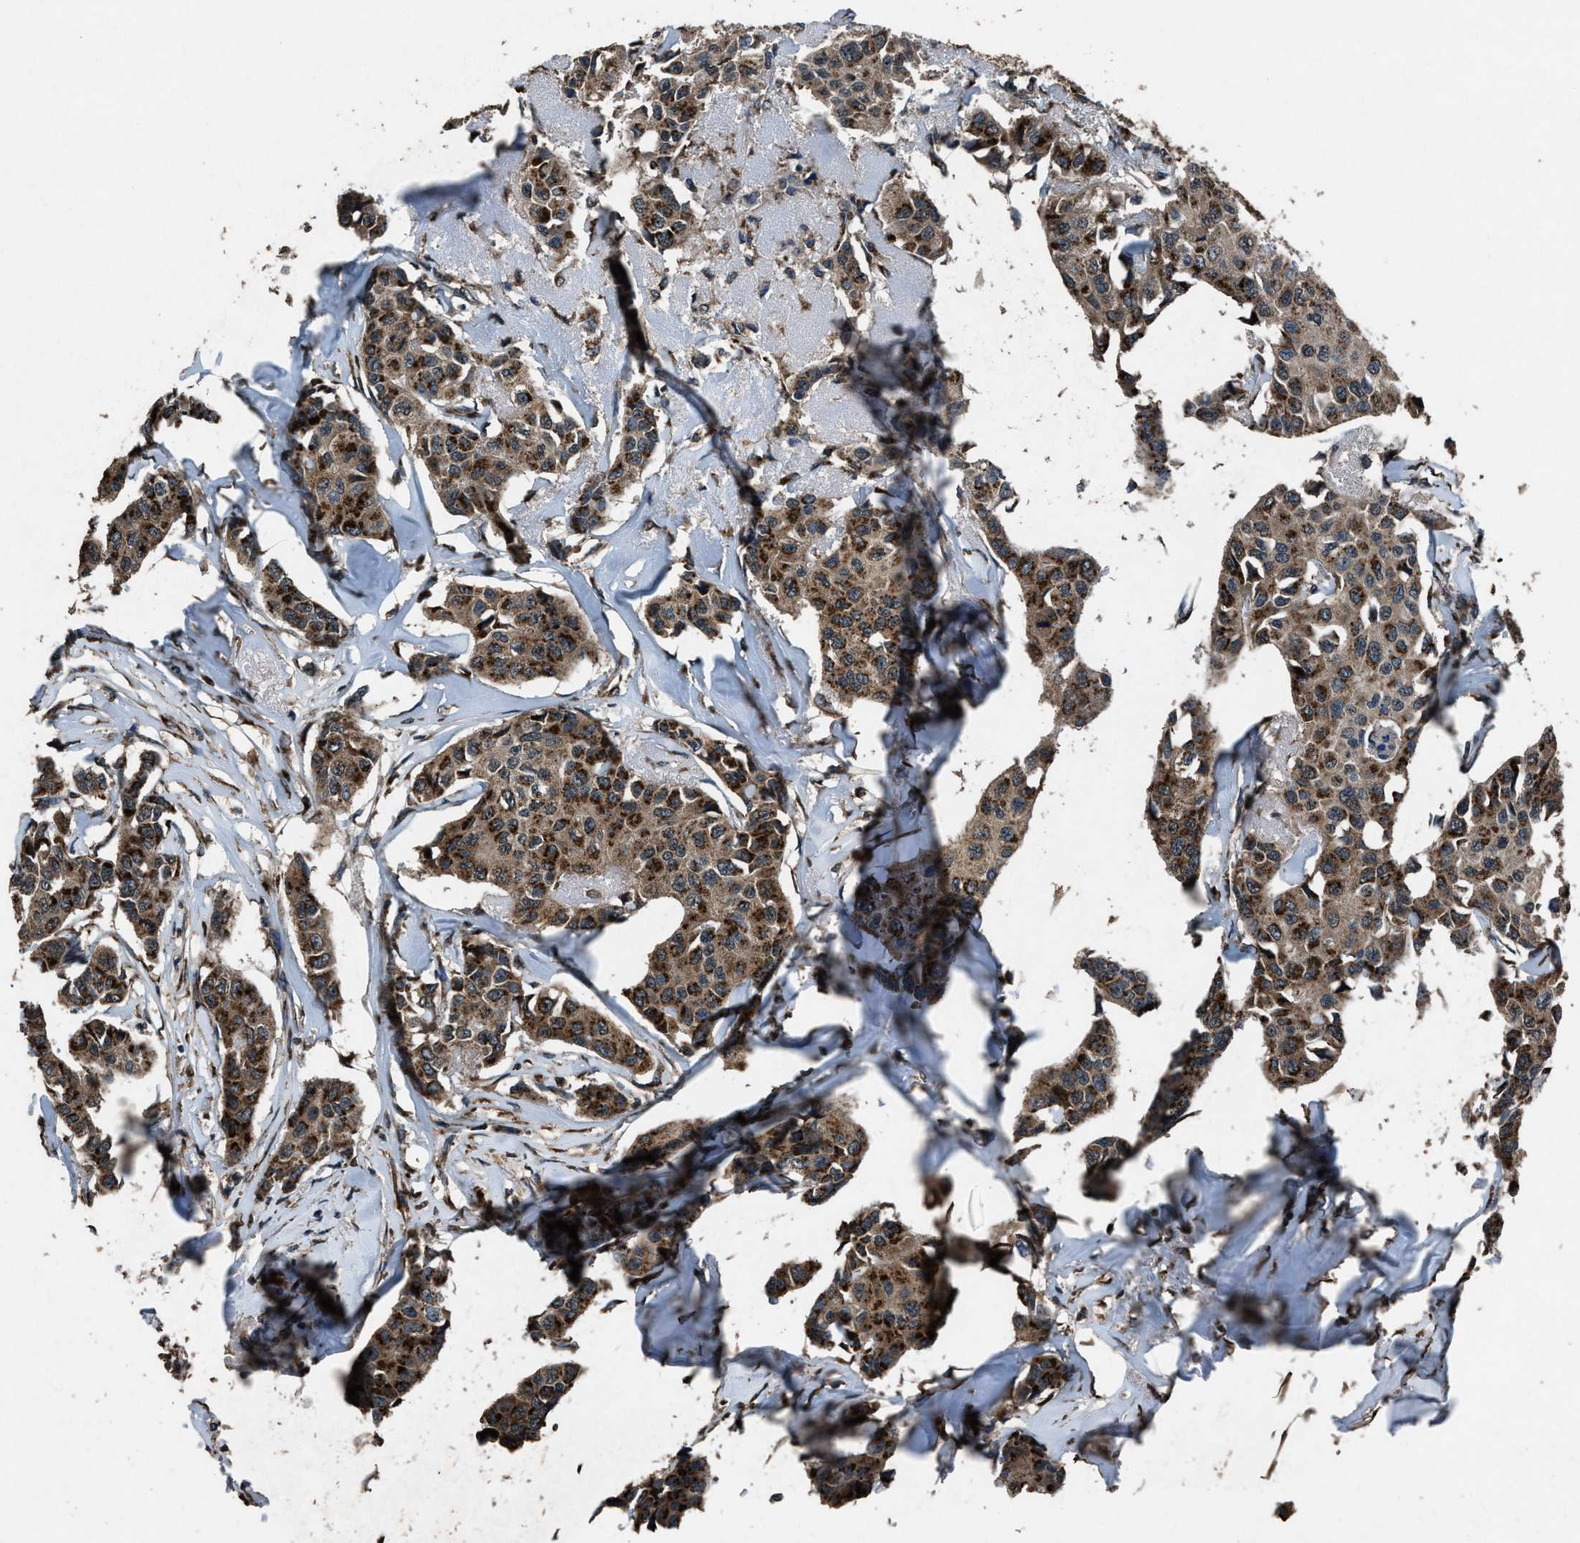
{"staining": {"intensity": "strong", "quantity": ">75%", "location": "cytoplasmic/membranous"}, "tissue": "breast cancer", "cell_type": "Tumor cells", "image_type": "cancer", "snomed": [{"axis": "morphology", "description": "Duct carcinoma"}, {"axis": "topography", "description": "Breast"}], "caption": "An image showing strong cytoplasmic/membranous staining in about >75% of tumor cells in breast intraductal carcinoma, as visualized by brown immunohistochemical staining.", "gene": "SLC38A10", "patient": {"sex": "female", "age": 80}}